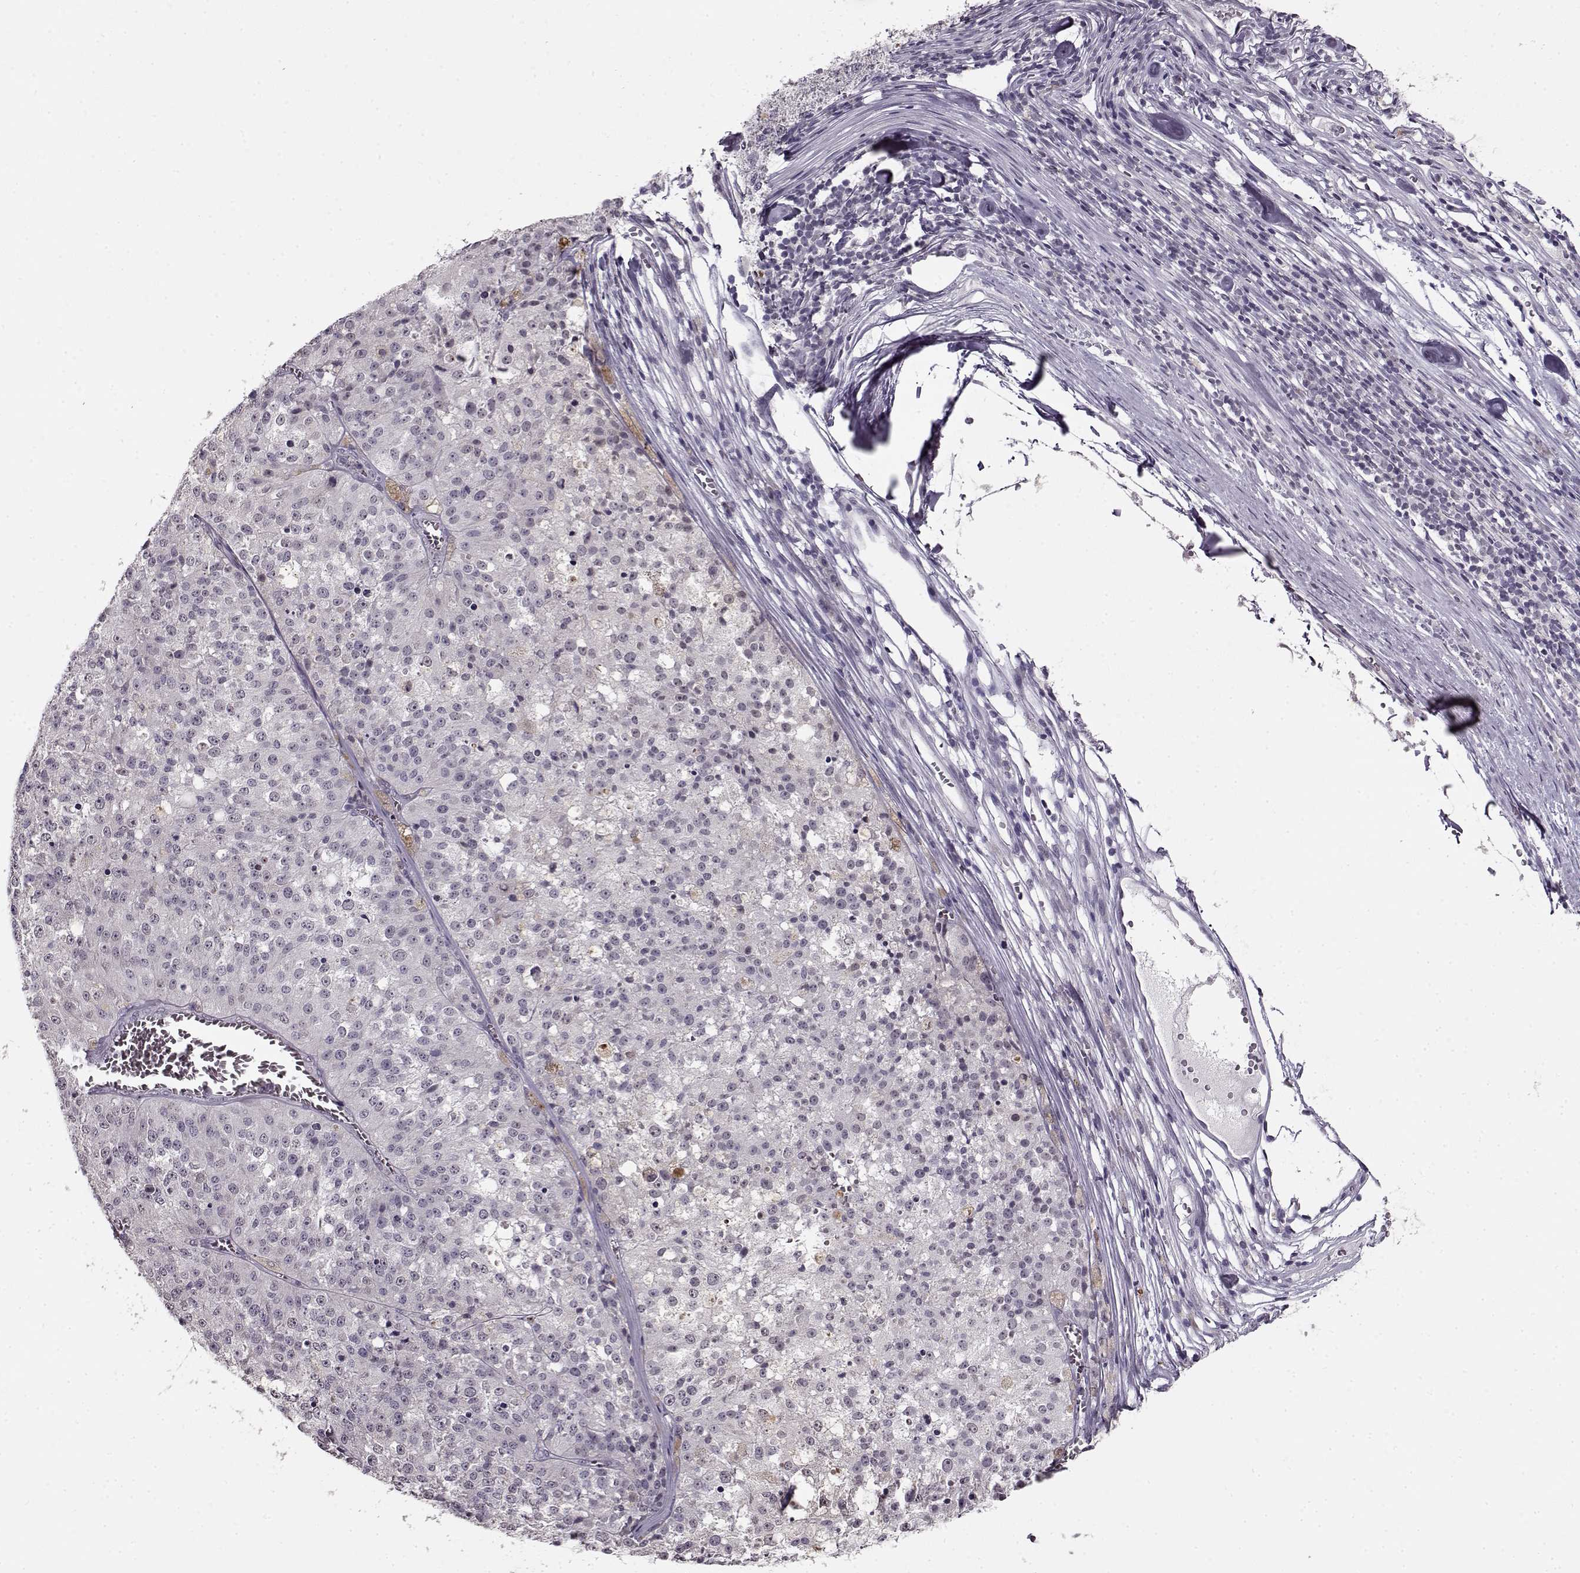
{"staining": {"intensity": "negative", "quantity": "none", "location": "none"}, "tissue": "melanoma", "cell_type": "Tumor cells", "image_type": "cancer", "snomed": [{"axis": "morphology", "description": "Malignant melanoma, Metastatic site"}, {"axis": "topography", "description": "Lymph node"}], "caption": "IHC of malignant melanoma (metastatic site) shows no expression in tumor cells.", "gene": "RP1L1", "patient": {"sex": "female", "age": 64}}